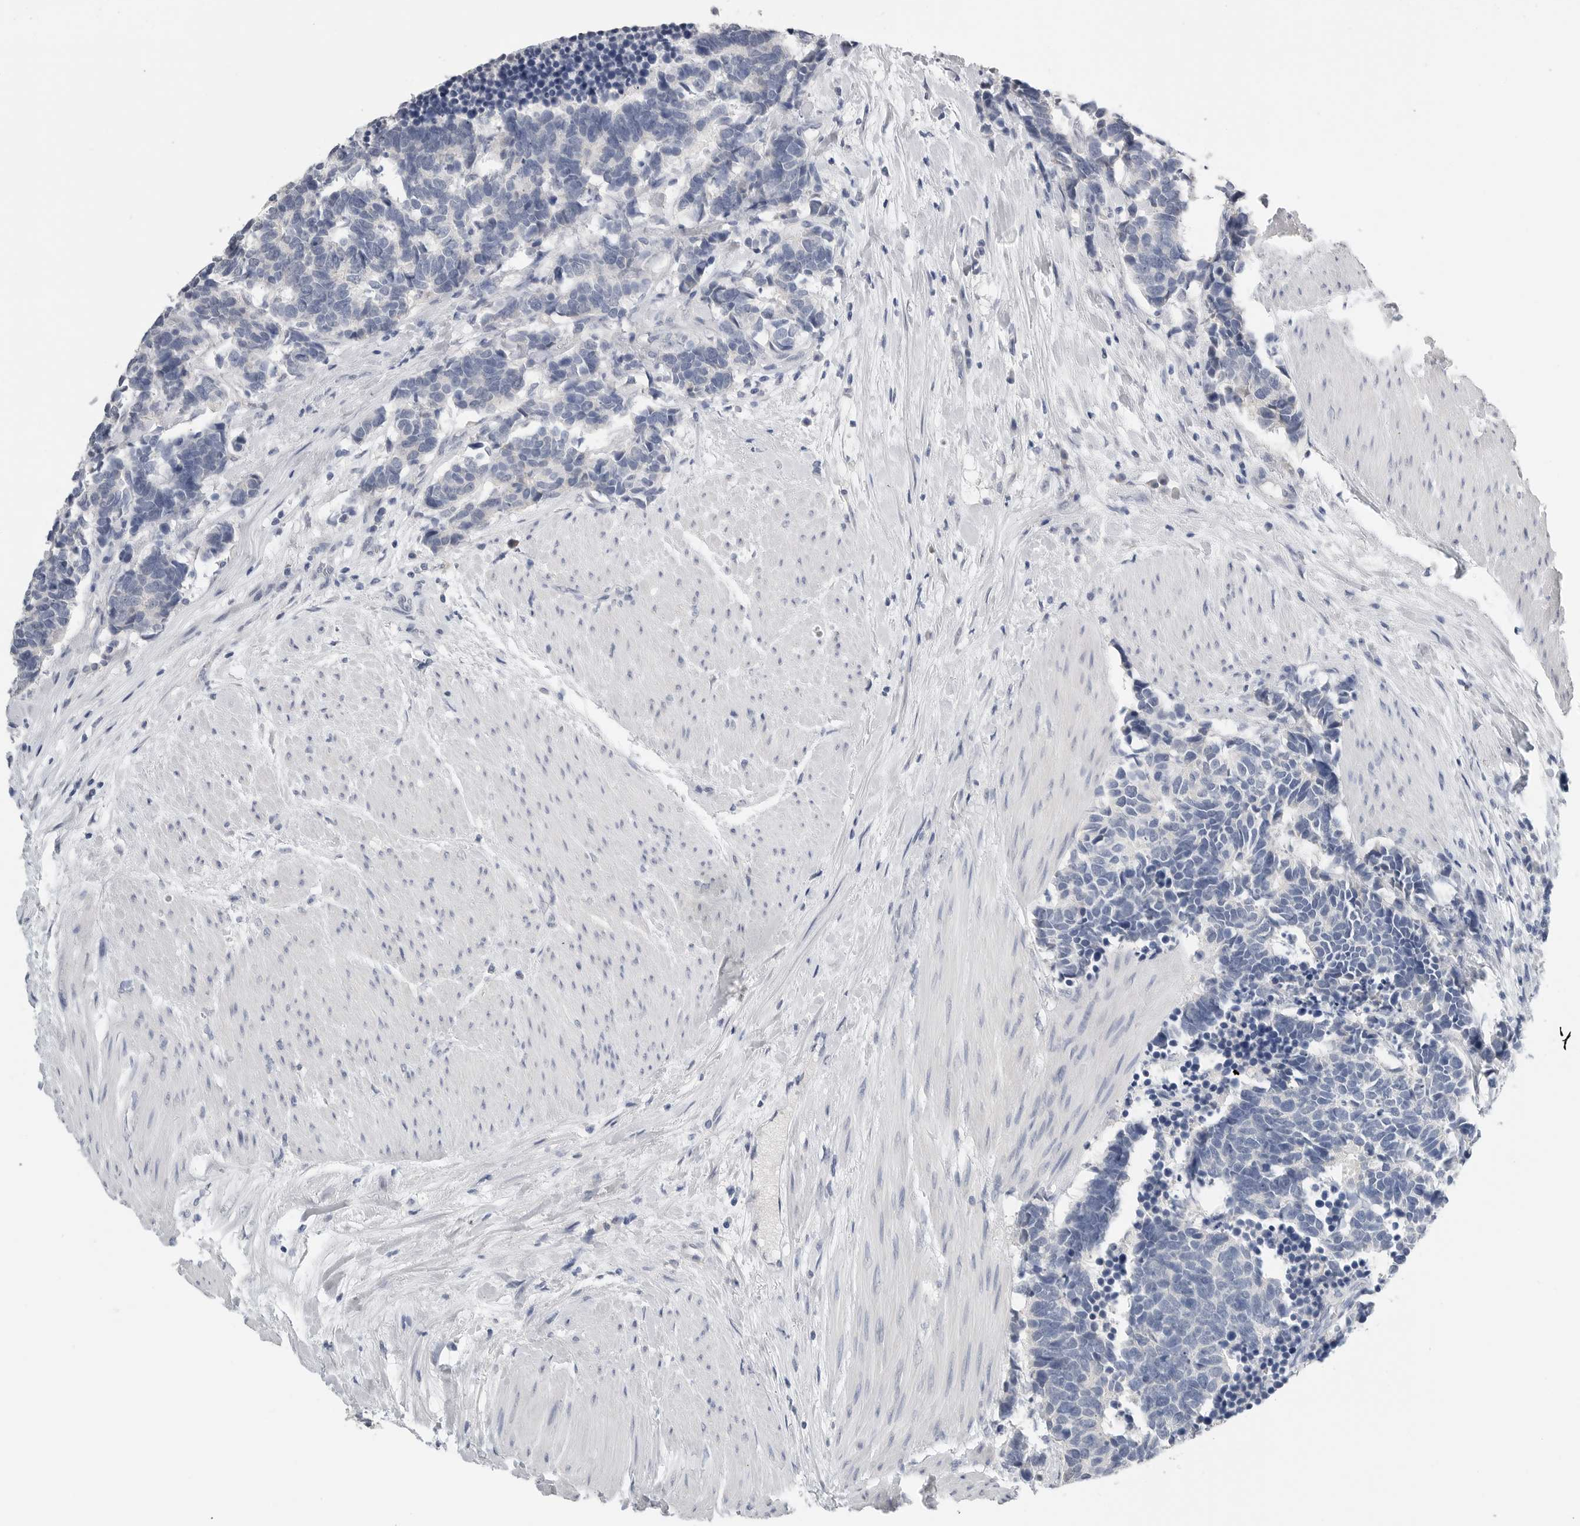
{"staining": {"intensity": "negative", "quantity": "none", "location": "none"}, "tissue": "carcinoid", "cell_type": "Tumor cells", "image_type": "cancer", "snomed": [{"axis": "morphology", "description": "Carcinoma, NOS"}, {"axis": "morphology", "description": "Carcinoid, malignant, NOS"}, {"axis": "topography", "description": "Urinary bladder"}], "caption": "Immunohistochemistry (IHC) of carcinoid demonstrates no expression in tumor cells.", "gene": "FABP6", "patient": {"sex": "male", "age": 57}}